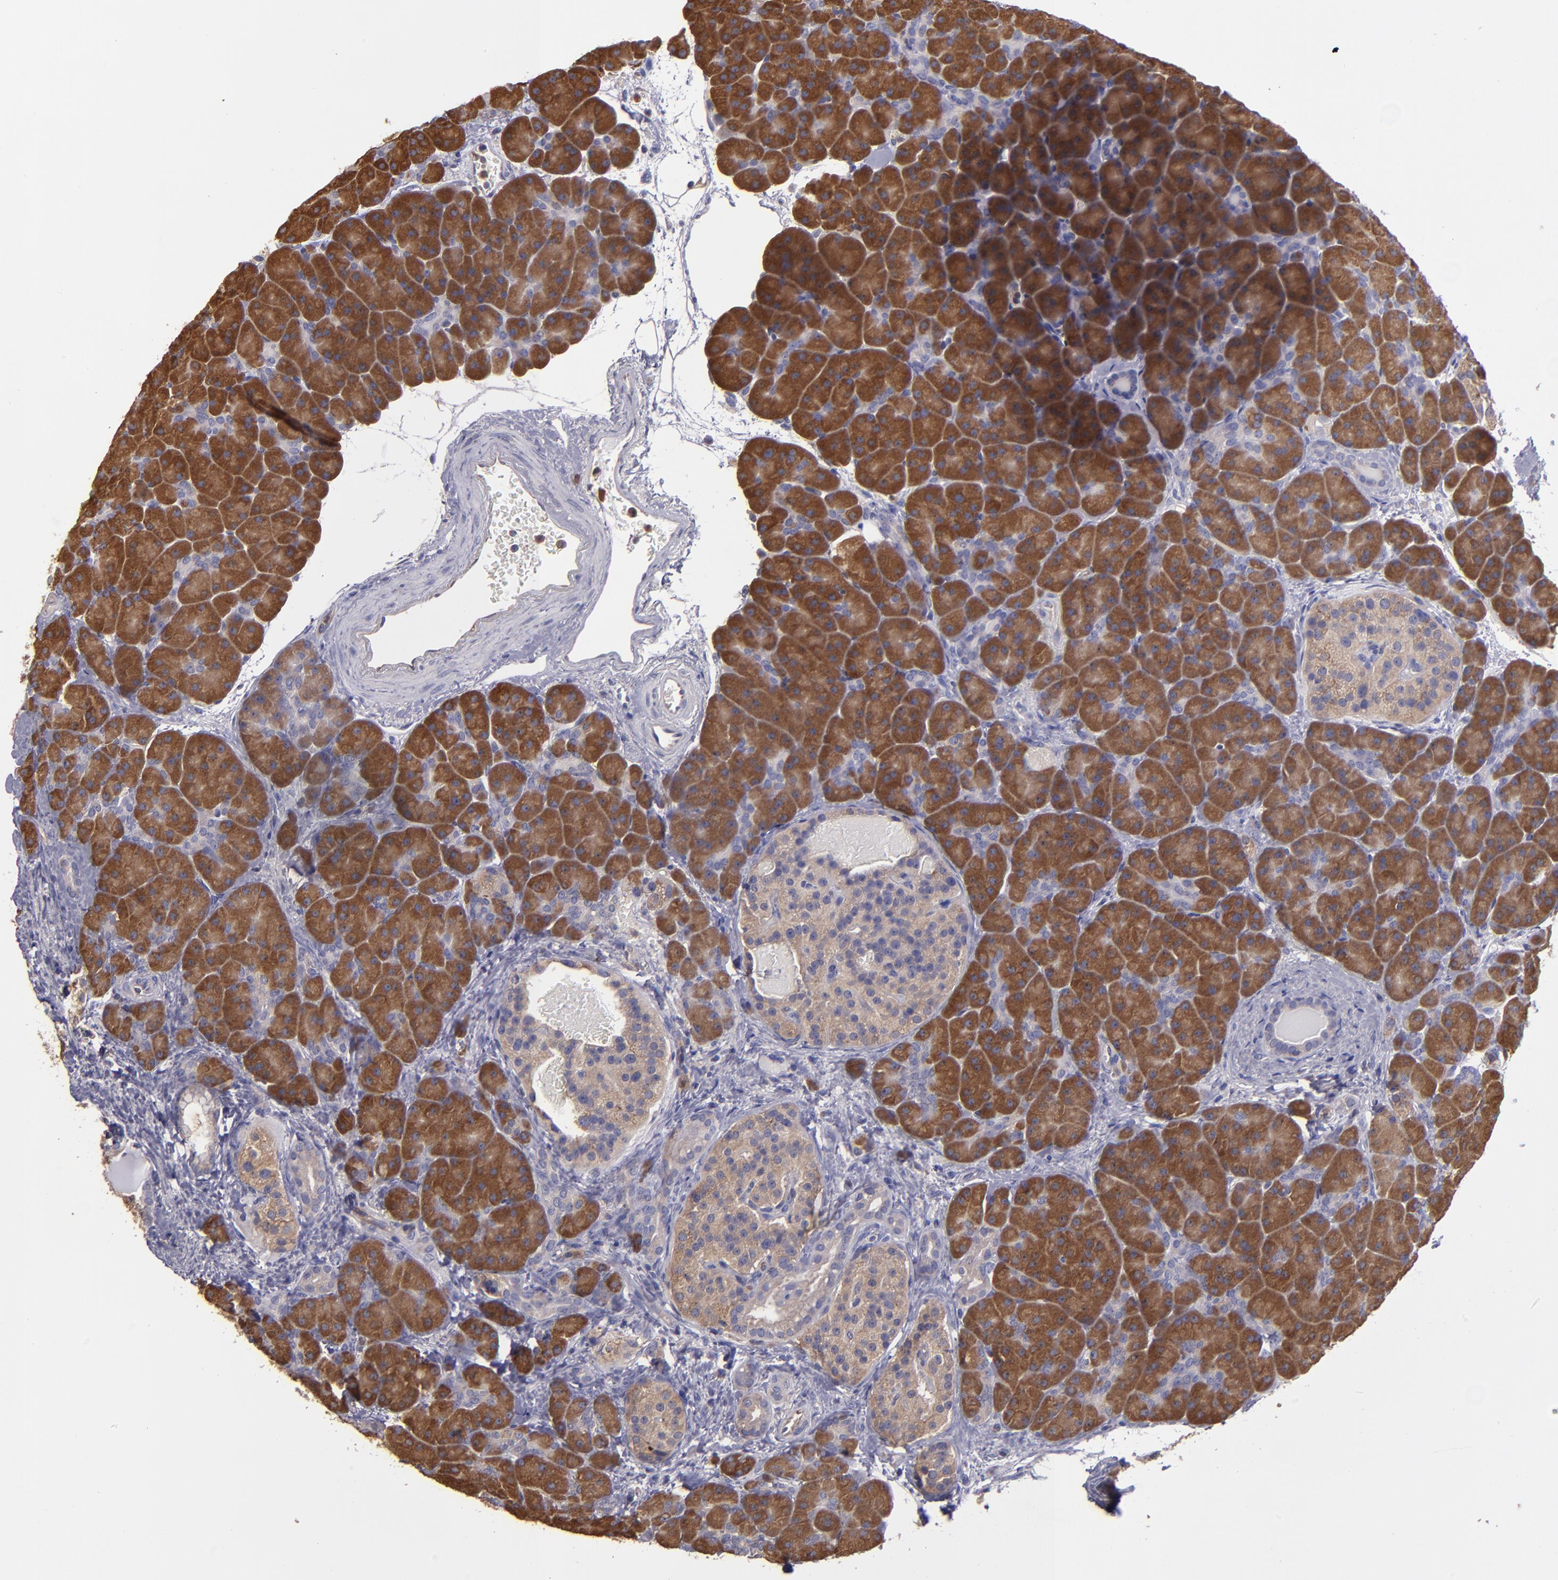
{"staining": {"intensity": "strong", "quantity": ">75%", "location": "cytoplasmic/membranous"}, "tissue": "pancreas", "cell_type": "Exocrine glandular cells", "image_type": "normal", "snomed": [{"axis": "morphology", "description": "Normal tissue, NOS"}, {"axis": "topography", "description": "Pancreas"}], "caption": "Immunohistochemical staining of benign pancreas demonstrates >75% levels of strong cytoplasmic/membranous protein positivity in about >75% of exocrine glandular cells.", "gene": "CARS1", "patient": {"sex": "male", "age": 66}}